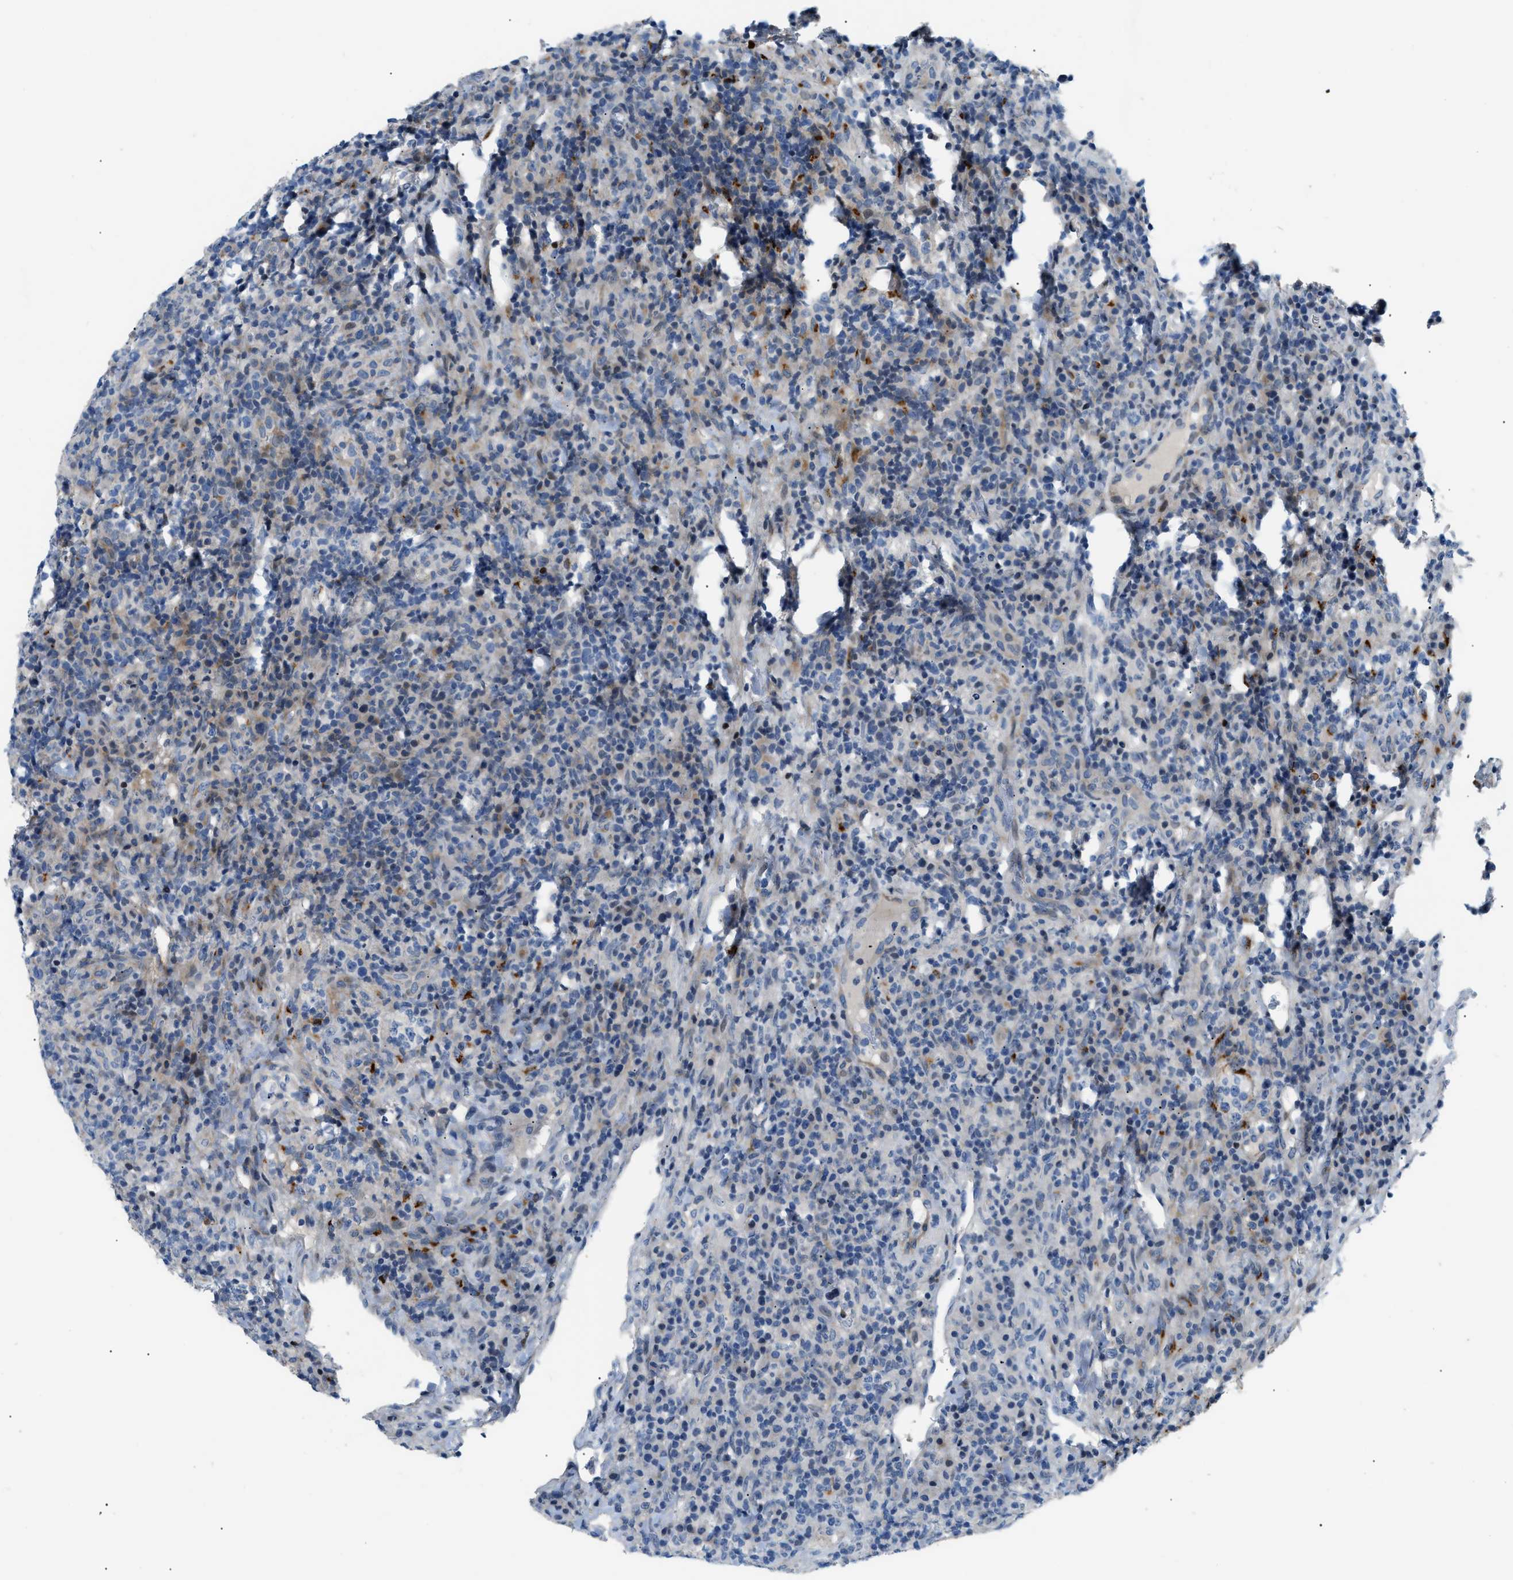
{"staining": {"intensity": "weak", "quantity": "<25%", "location": "nuclear"}, "tissue": "lymphoma", "cell_type": "Tumor cells", "image_type": "cancer", "snomed": [{"axis": "morphology", "description": "Malignant lymphoma, non-Hodgkin's type, High grade"}, {"axis": "topography", "description": "Lymph node"}], "caption": "A high-resolution micrograph shows immunohistochemistry (IHC) staining of lymphoma, which demonstrates no significant staining in tumor cells. The staining was performed using DAB (3,3'-diaminobenzidine) to visualize the protein expression in brown, while the nuclei were stained in blue with hematoxylin (Magnification: 20x).", "gene": "FDCSP", "patient": {"sex": "female", "age": 76}}